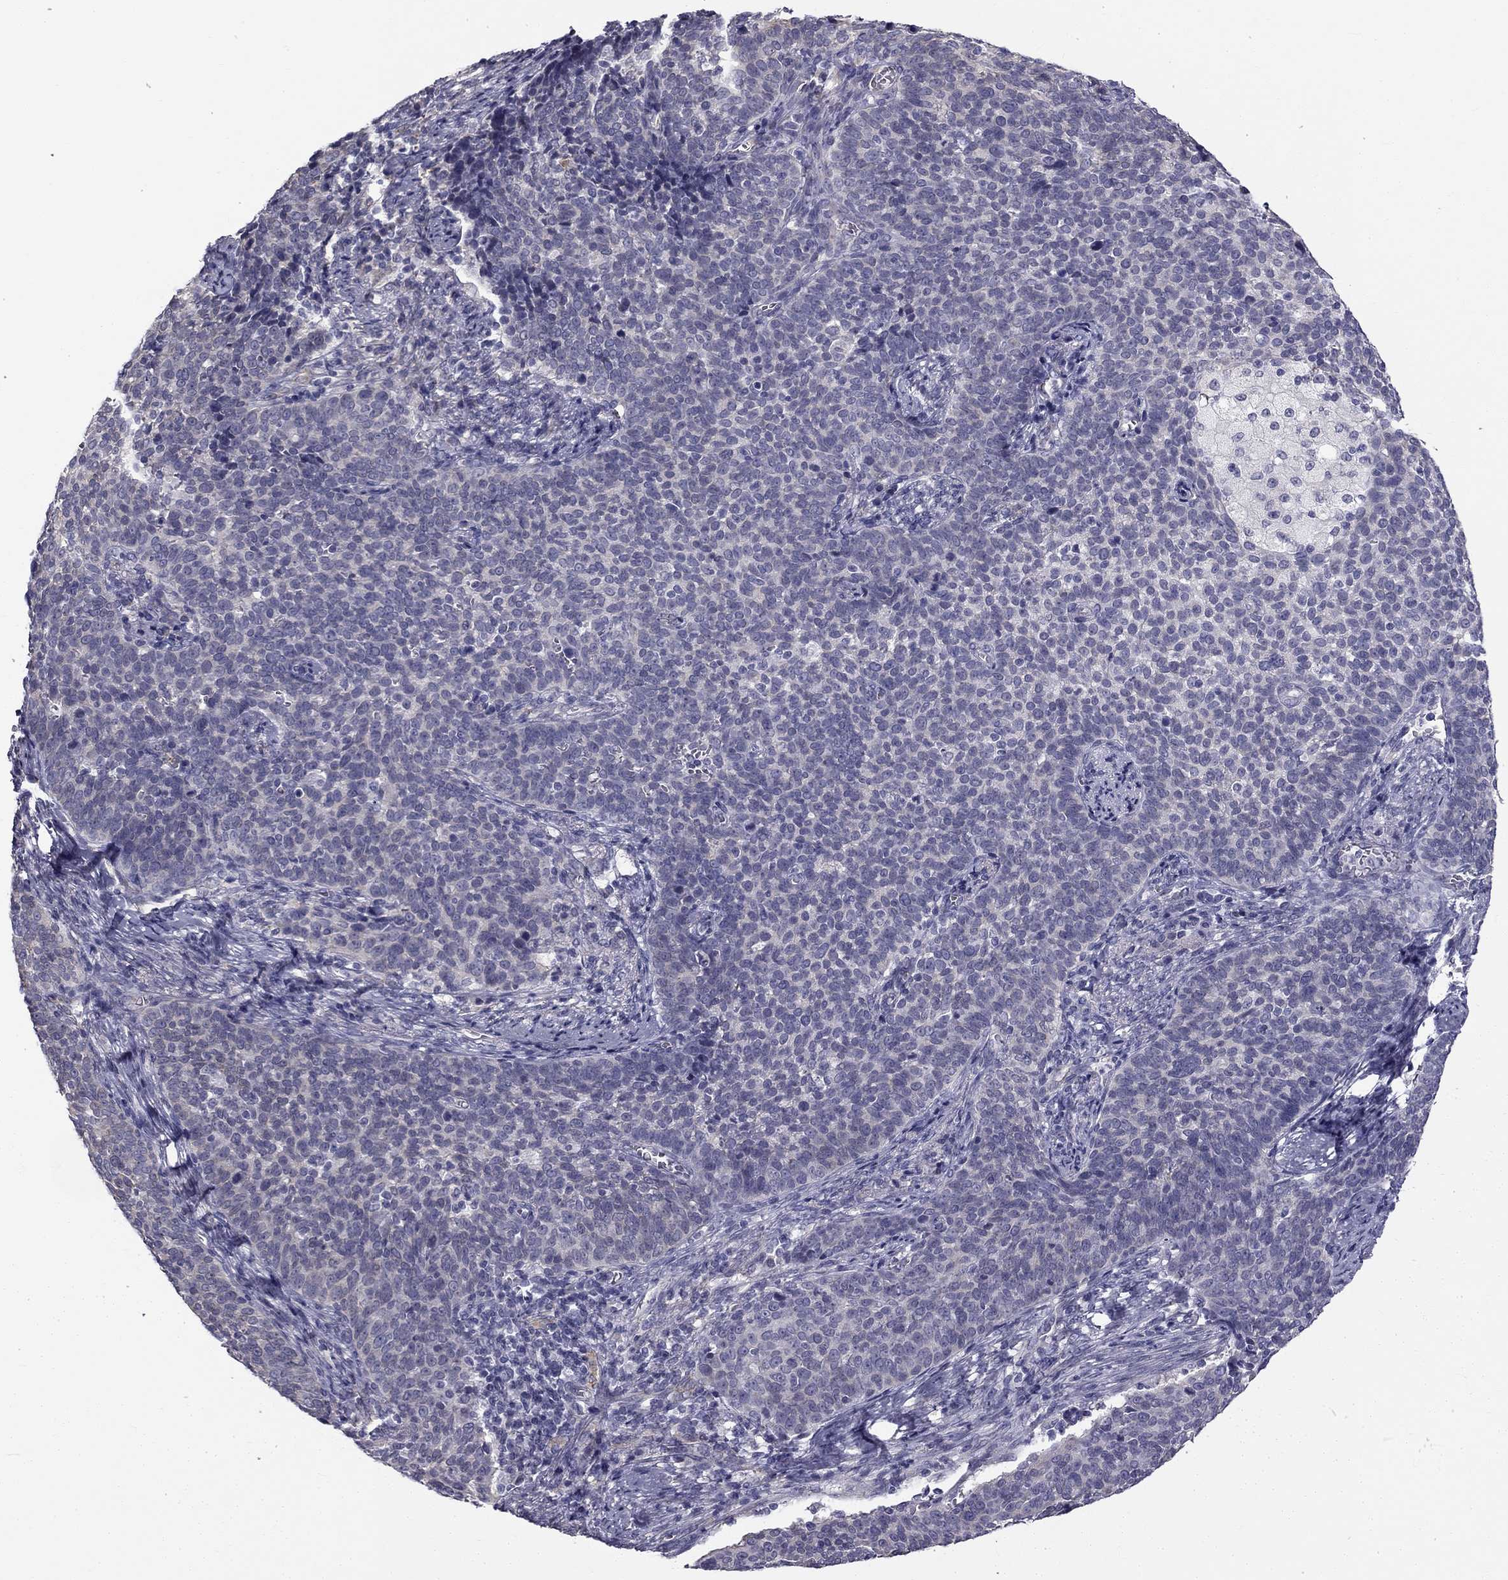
{"staining": {"intensity": "negative", "quantity": "none", "location": "none"}, "tissue": "cervical cancer", "cell_type": "Tumor cells", "image_type": "cancer", "snomed": [{"axis": "morphology", "description": "Squamous cell carcinoma, NOS"}, {"axis": "topography", "description": "Cervix"}], "caption": "High power microscopy photomicrograph of an immunohistochemistry (IHC) image of cervical squamous cell carcinoma, revealing no significant staining in tumor cells.", "gene": "CCDC40", "patient": {"sex": "female", "age": 39}}